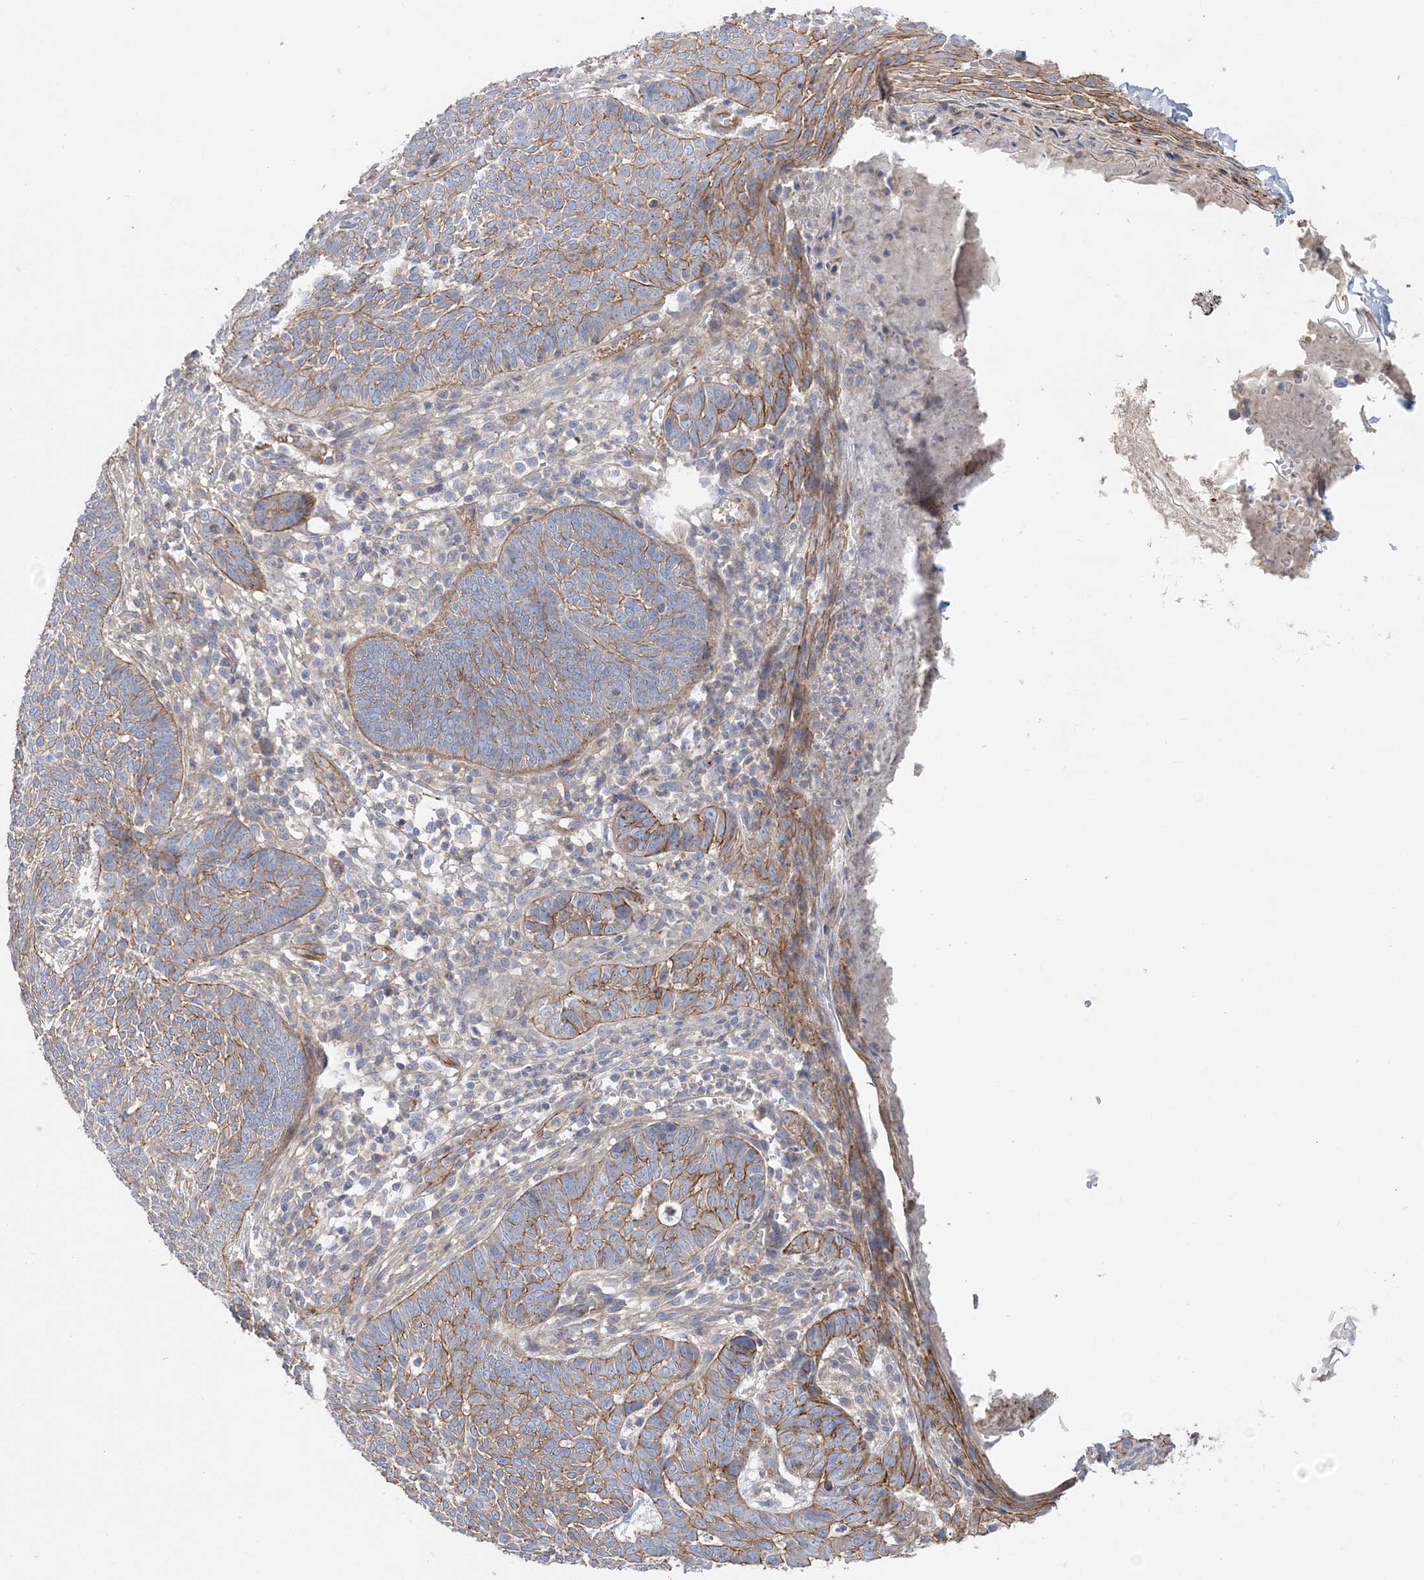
{"staining": {"intensity": "moderate", "quantity": "25%-75%", "location": "cytoplasmic/membranous"}, "tissue": "skin cancer", "cell_type": "Tumor cells", "image_type": "cancer", "snomed": [{"axis": "morphology", "description": "Normal tissue, NOS"}, {"axis": "morphology", "description": "Basal cell carcinoma"}, {"axis": "topography", "description": "Skin"}], "caption": "Protein expression analysis of skin cancer (basal cell carcinoma) exhibits moderate cytoplasmic/membranous positivity in approximately 25%-75% of tumor cells.", "gene": "PIGC", "patient": {"sex": "male", "age": 64}}